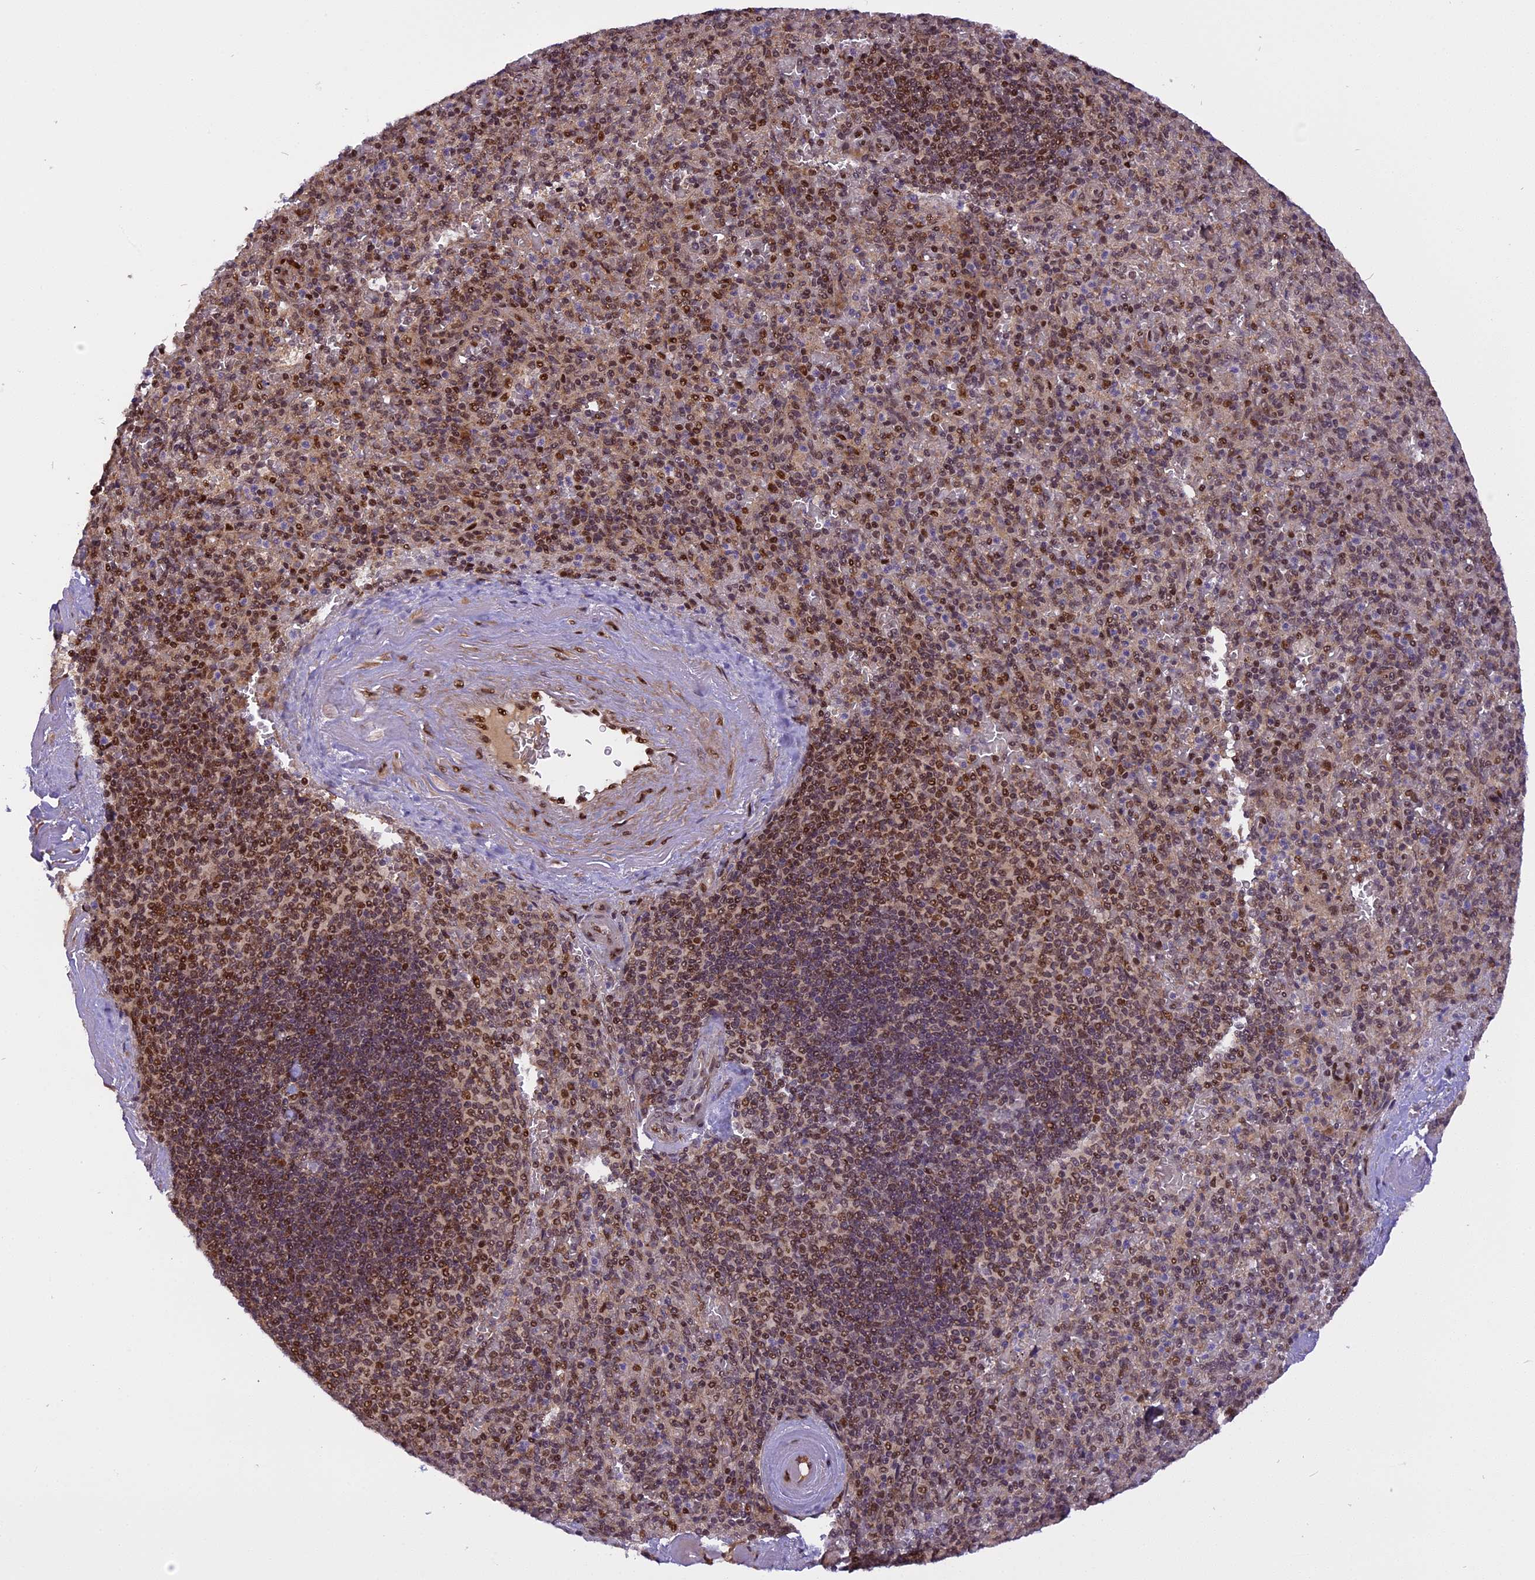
{"staining": {"intensity": "moderate", "quantity": "25%-75%", "location": "nuclear"}, "tissue": "spleen", "cell_type": "Cells in red pulp", "image_type": "normal", "snomed": [{"axis": "morphology", "description": "Normal tissue, NOS"}, {"axis": "topography", "description": "Spleen"}], "caption": "Human spleen stained for a protein (brown) displays moderate nuclear positive staining in about 25%-75% of cells in red pulp.", "gene": "MICALL1", "patient": {"sex": "male", "age": 82}}